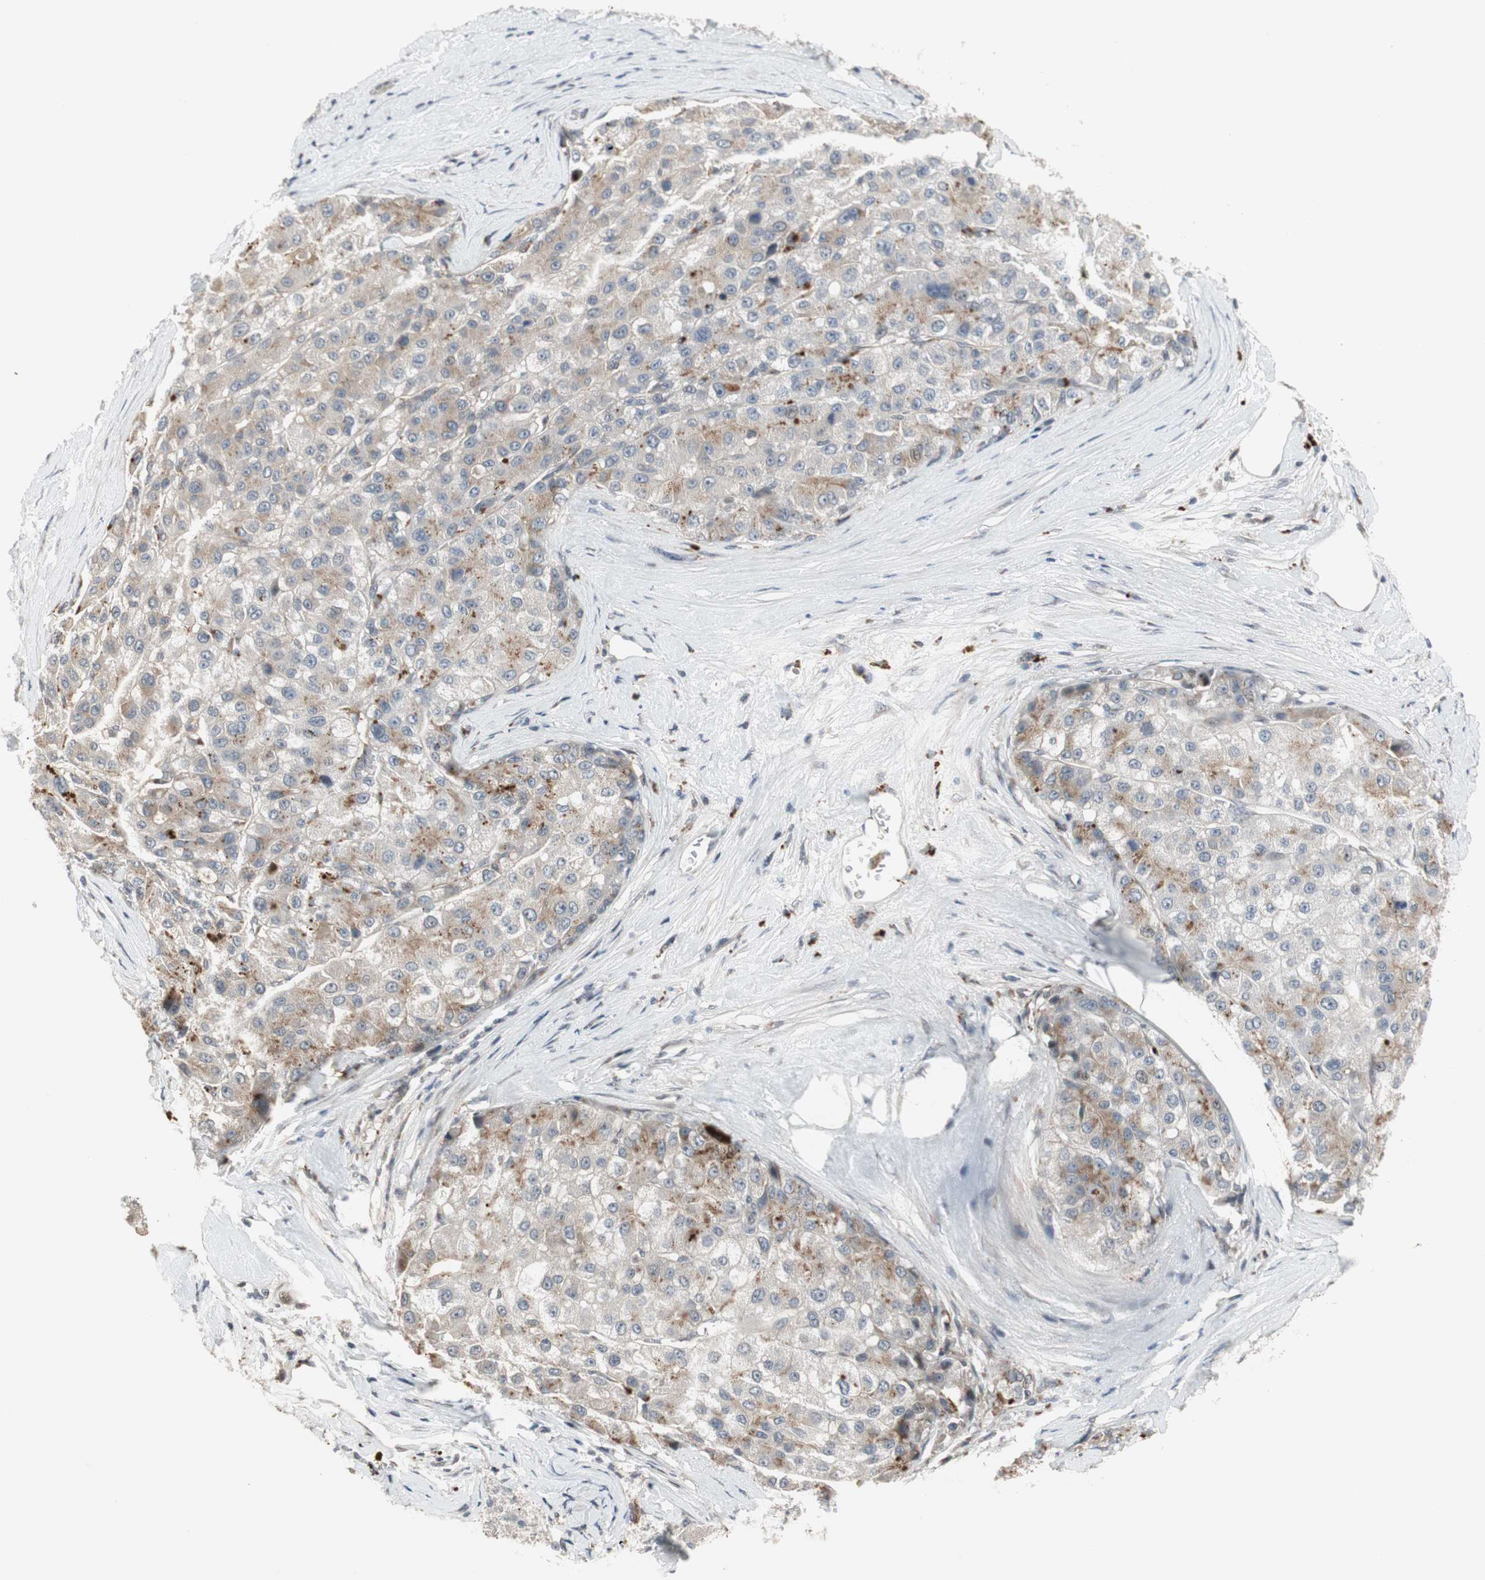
{"staining": {"intensity": "weak", "quantity": "25%-75%", "location": "cytoplasmic/membranous"}, "tissue": "liver cancer", "cell_type": "Tumor cells", "image_type": "cancer", "snomed": [{"axis": "morphology", "description": "Carcinoma, Hepatocellular, NOS"}, {"axis": "topography", "description": "Liver"}], "caption": "Protein staining exhibits weak cytoplasmic/membranous expression in about 25%-75% of tumor cells in hepatocellular carcinoma (liver).", "gene": "SNX4", "patient": {"sex": "male", "age": 80}}